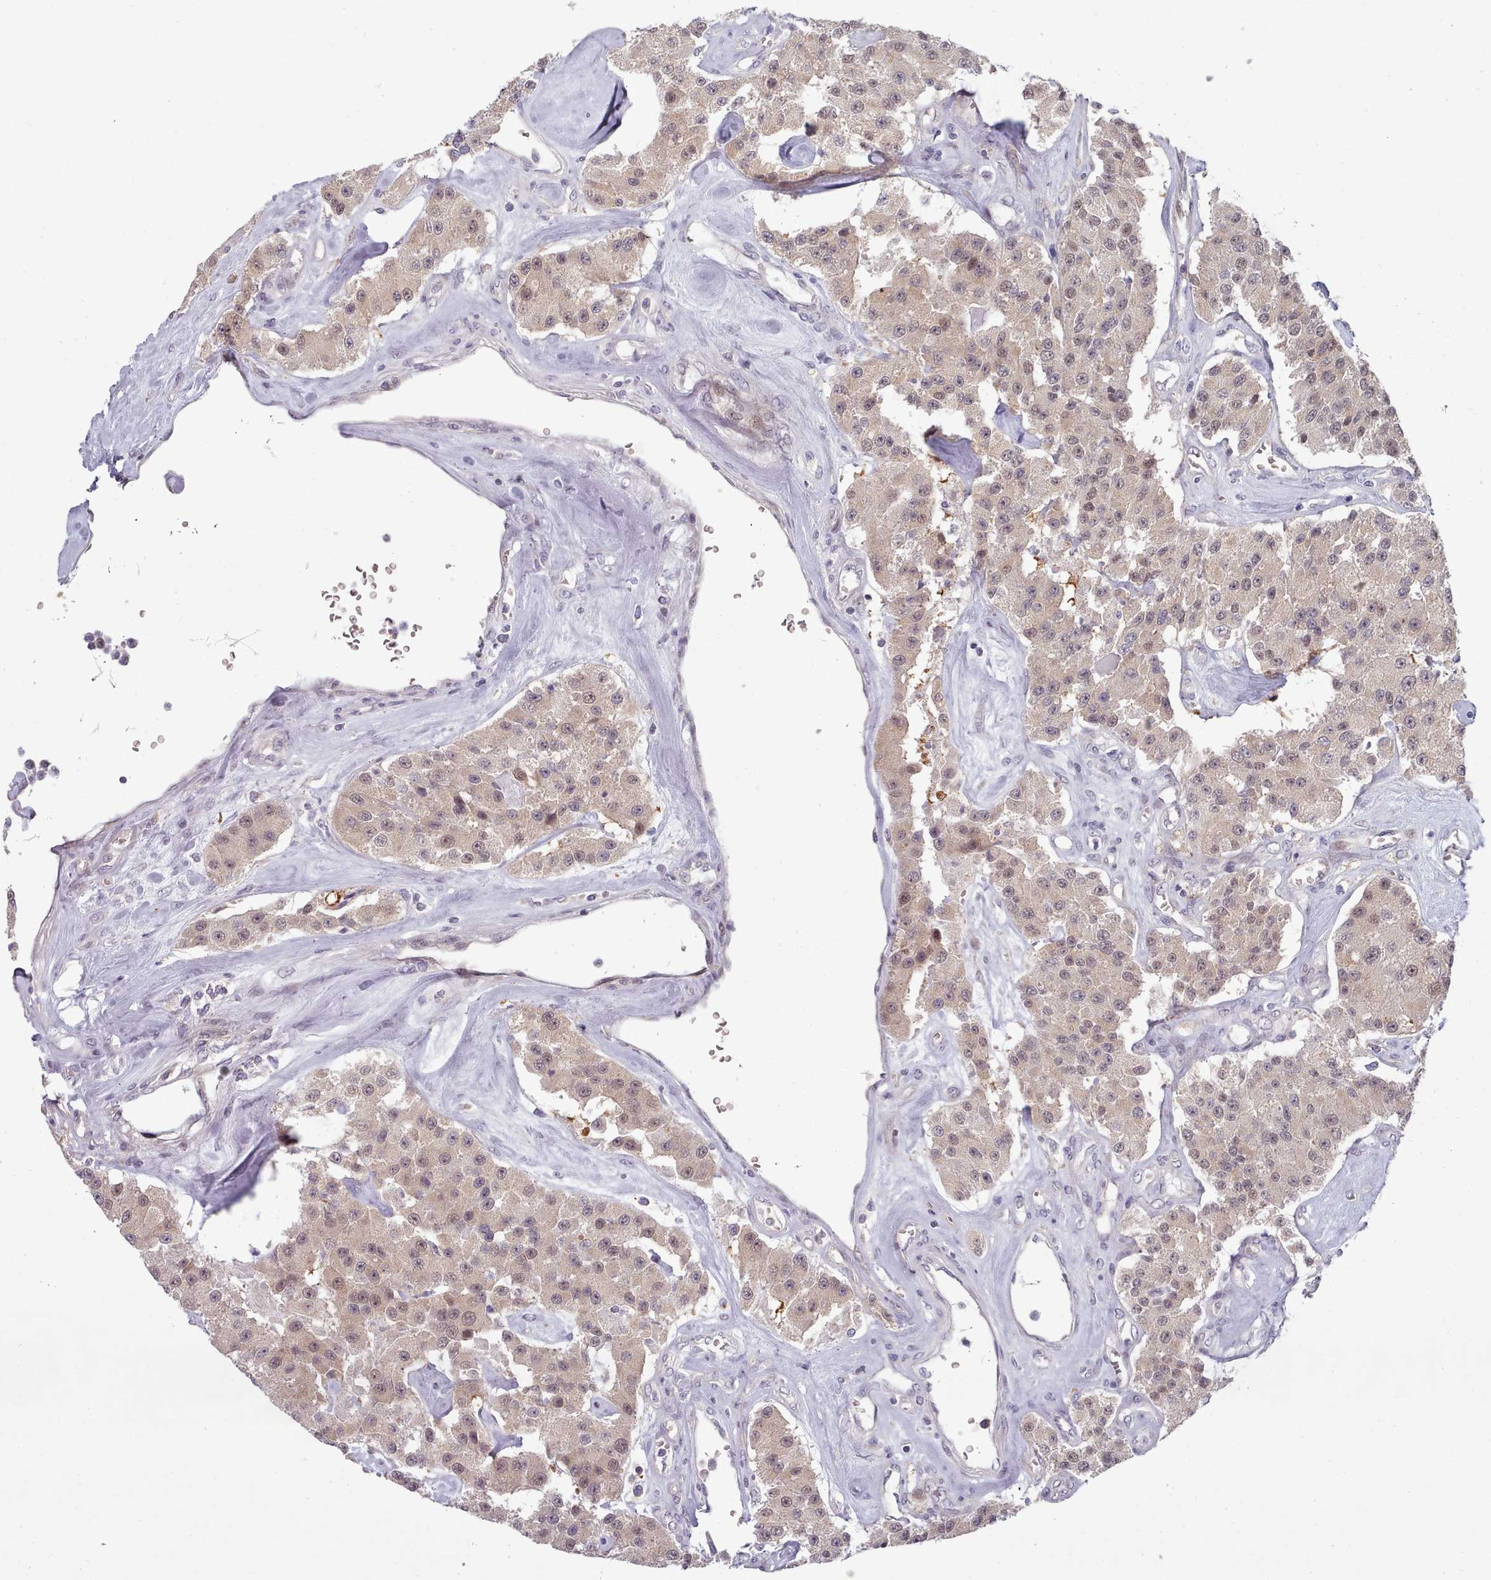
{"staining": {"intensity": "moderate", "quantity": ">75%", "location": "cytoplasmic/membranous"}, "tissue": "carcinoid", "cell_type": "Tumor cells", "image_type": "cancer", "snomed": [{"axis": "morphology", "description": "Carcinoid, malignant, NOS"}, {"axis": "topography", "description": "Pancreas"}], "caption": "Brown immunohistochemical staining in carcinoid shows moderate cytoplasmic/membranous staining in about >75% of tumor cells.", "gene": "CLNS1A", "patient": {"sex": "male", "age": 41}}